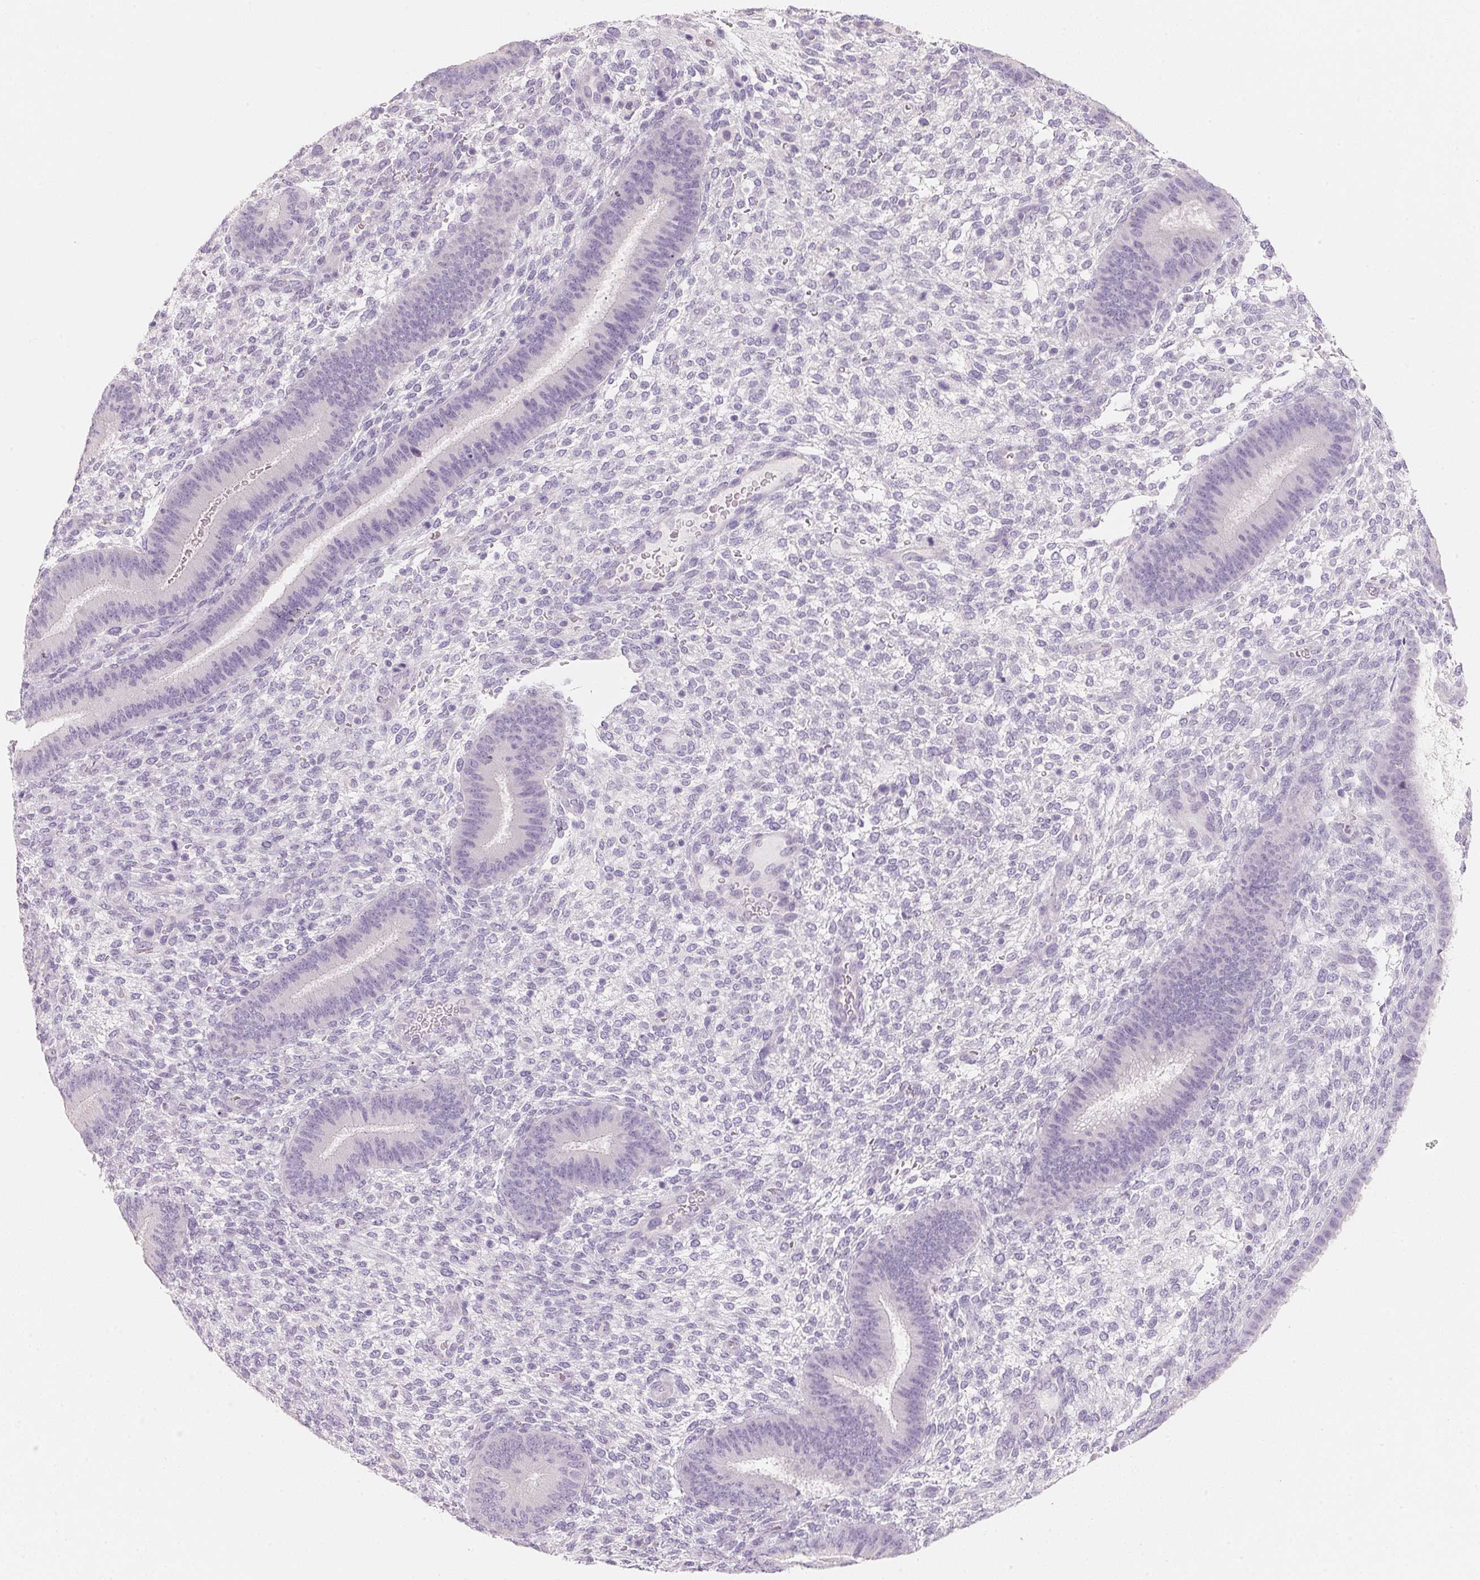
{"staining": {"intensity": "negative", "quantity": "none", "location": "none"}, "tissue": "endometrium", "cell_type": "Cells in endometrial stroma", "image_type": "normal", "snomed": [{"axis": "morphology", "description": "Normal tissue, NOS"}, {"axis": "topography", "description": "Endometrium"}], "caption": "Micrograph shows no significant protein staining in cells in endometrial stroma of benign endometrium.", "gene": "ACP3", "patient": {"sex": "female", "age": 39}}